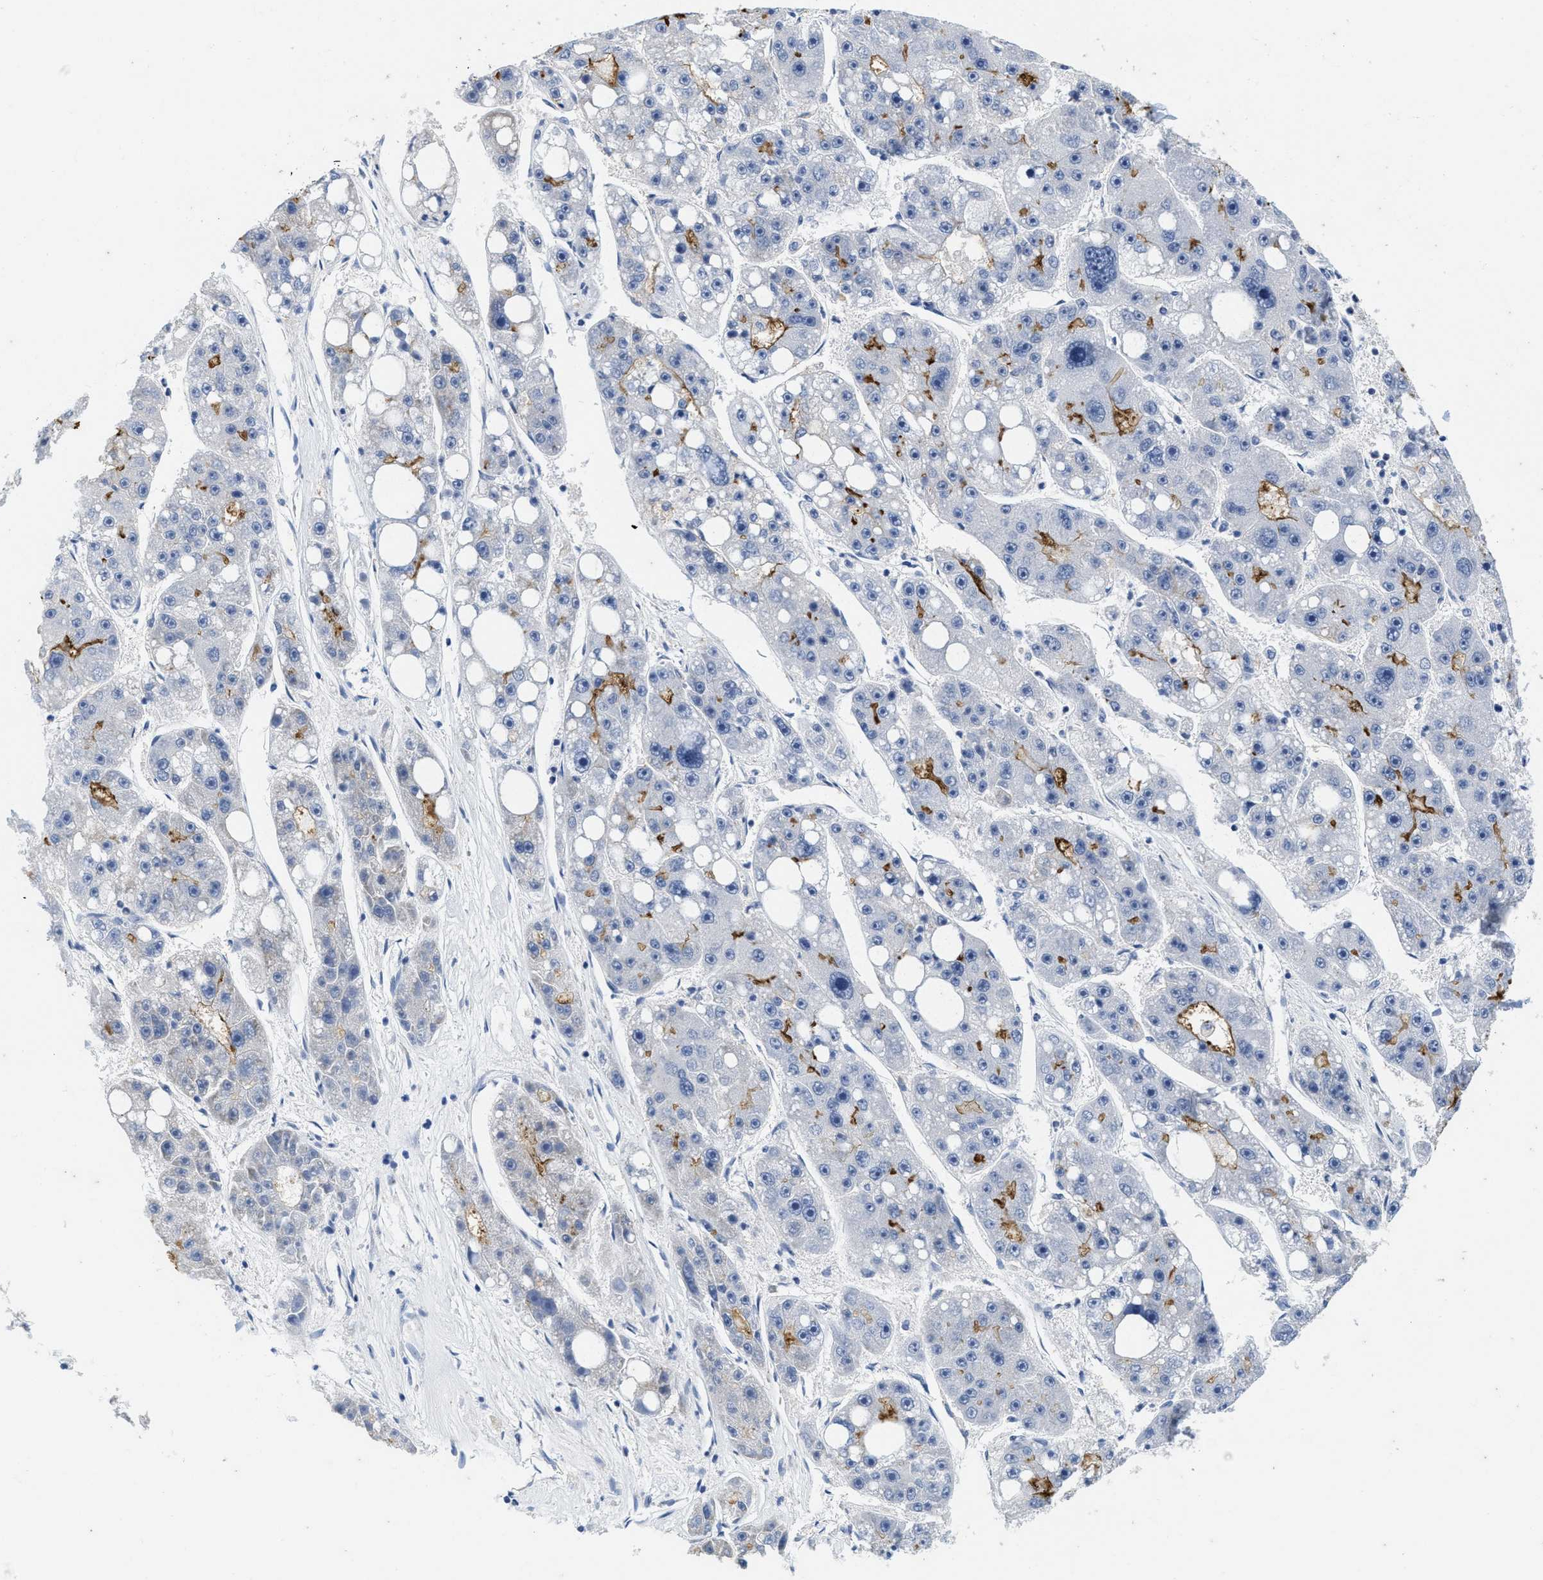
{"staining": {"intensity": "moderate", "quantity": "25%-75%", "location": "cytoplasmic/membranous"}, "tissue": "liver cancer", "cell_type": "Tumor cells", "image_type": "cancer", "snomed": [{"axis": "morphology", "description": "Carcinoma, Hepatocellular, NOS"}, {"axis": "topography", "description": "Liver"}], "caption": "A medium amount of moderate cytoplasmic/membranous expression is appreciated in about 25%-75% of tumor cells in hepatocellular carcinoma (liver) tissue. The protein is shown in brown color, while the nuclei are stained blue.", "gene": "ABCB11", "patient": {"sex": "female", "age": 61}}